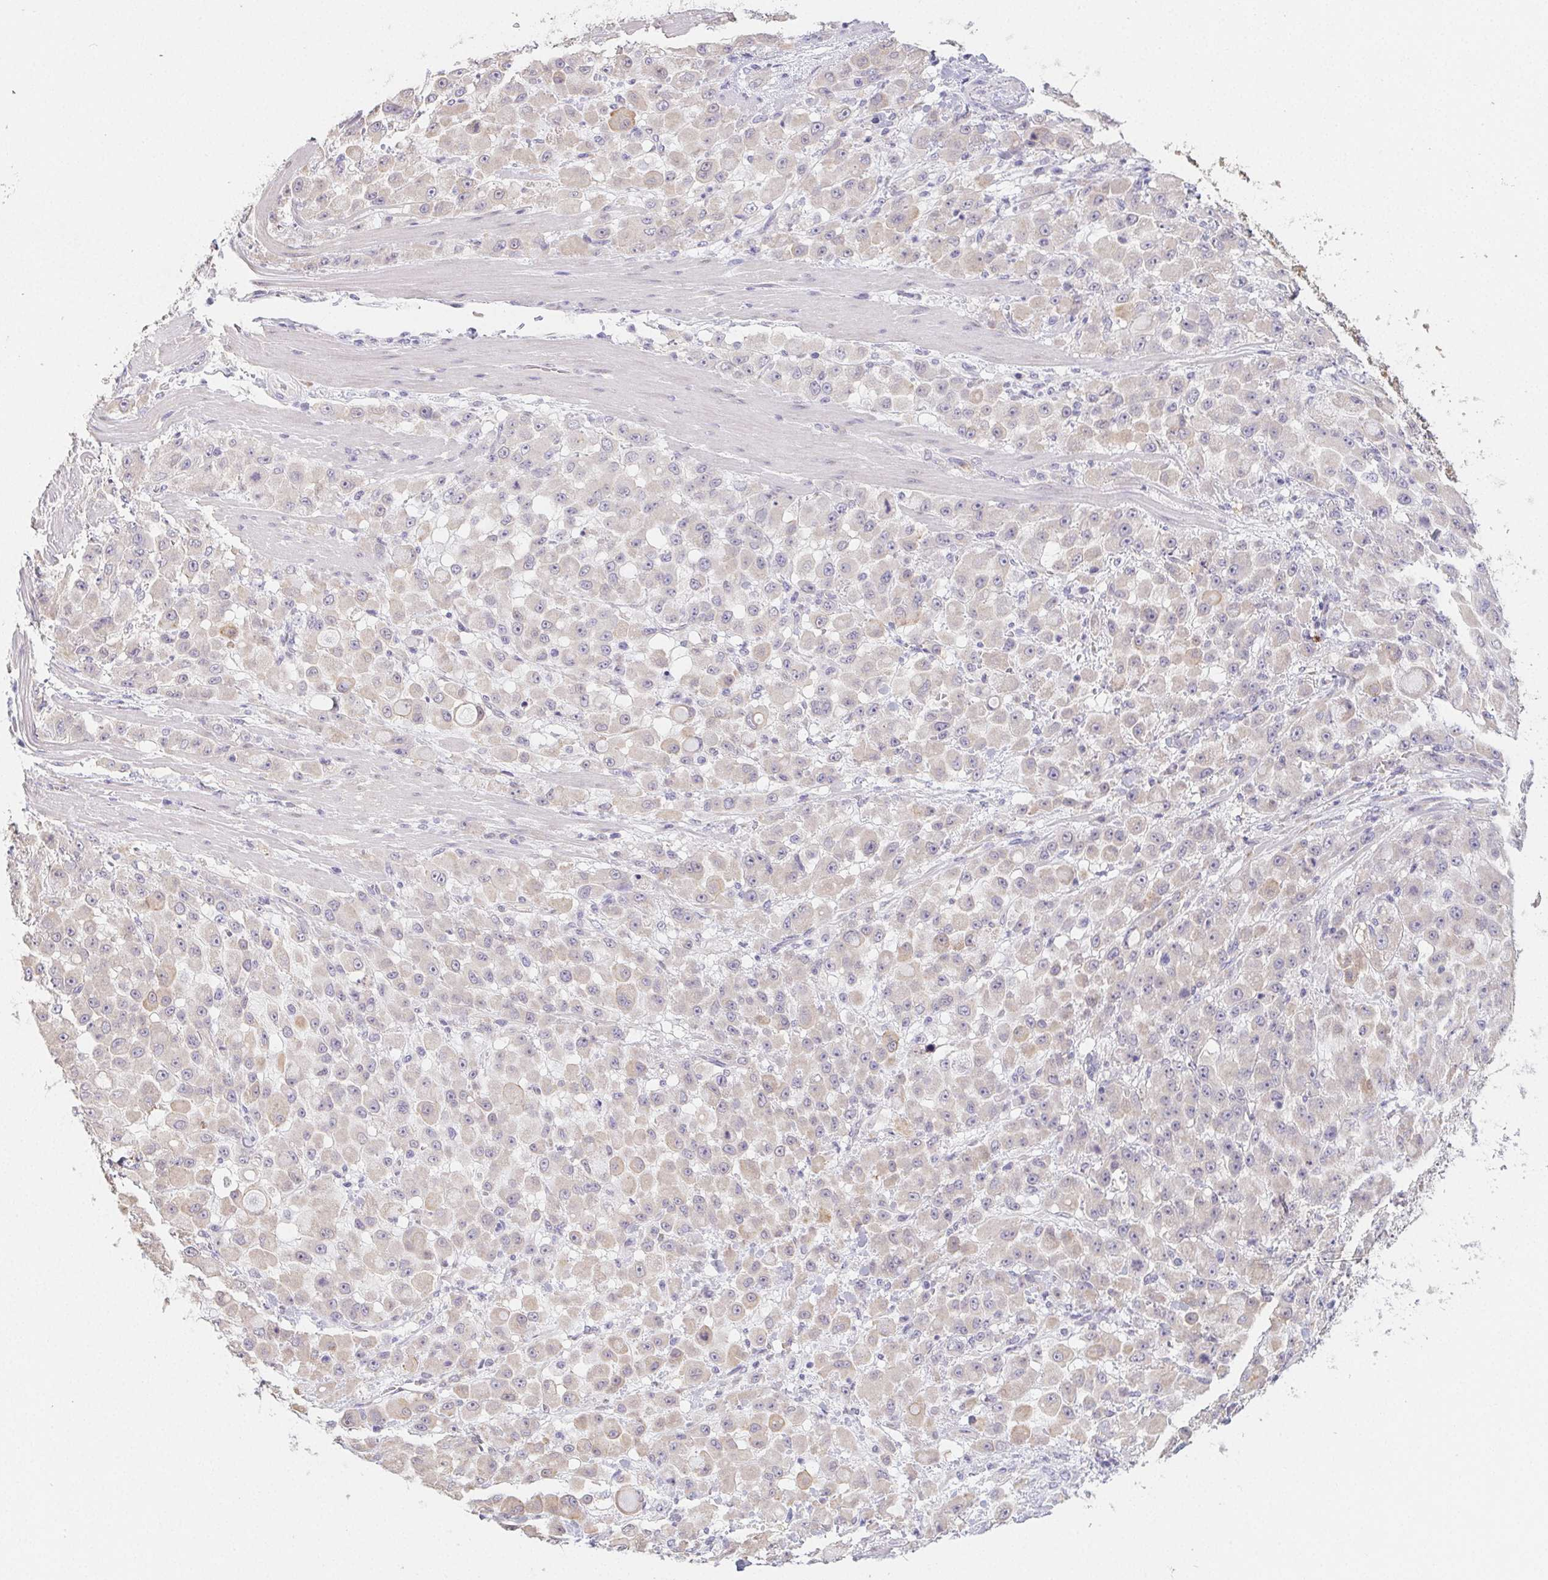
{"staining": {"intensity": "weak", "quantity": "25%-75%", "location": "cytoplasmic/membranous"}, "tissue": "stomach cancer", "cell_type": "Tumor cells", "image_type": "cancer", "snomed": [{"axis": "morphology", "description": "Adenocarcinoma, NOS"}, {"axis": "topography", "description": "Stomach"}], "caption": "Immunohistochemistry (DAB (3,3'-diaminobenzidine)) staining of human stomach cancer (adenocarcinoma) exhibits weak cytoplasmic/membranous protein expression in approximately 25%-75% of tumor cells. The staining was performed using DAB, with brown indicating positive protein expression. Nuclei are stained blue with hematoxylin.", "gene": "ZBBX", "patient": {"sex": "female", "age": 76}}